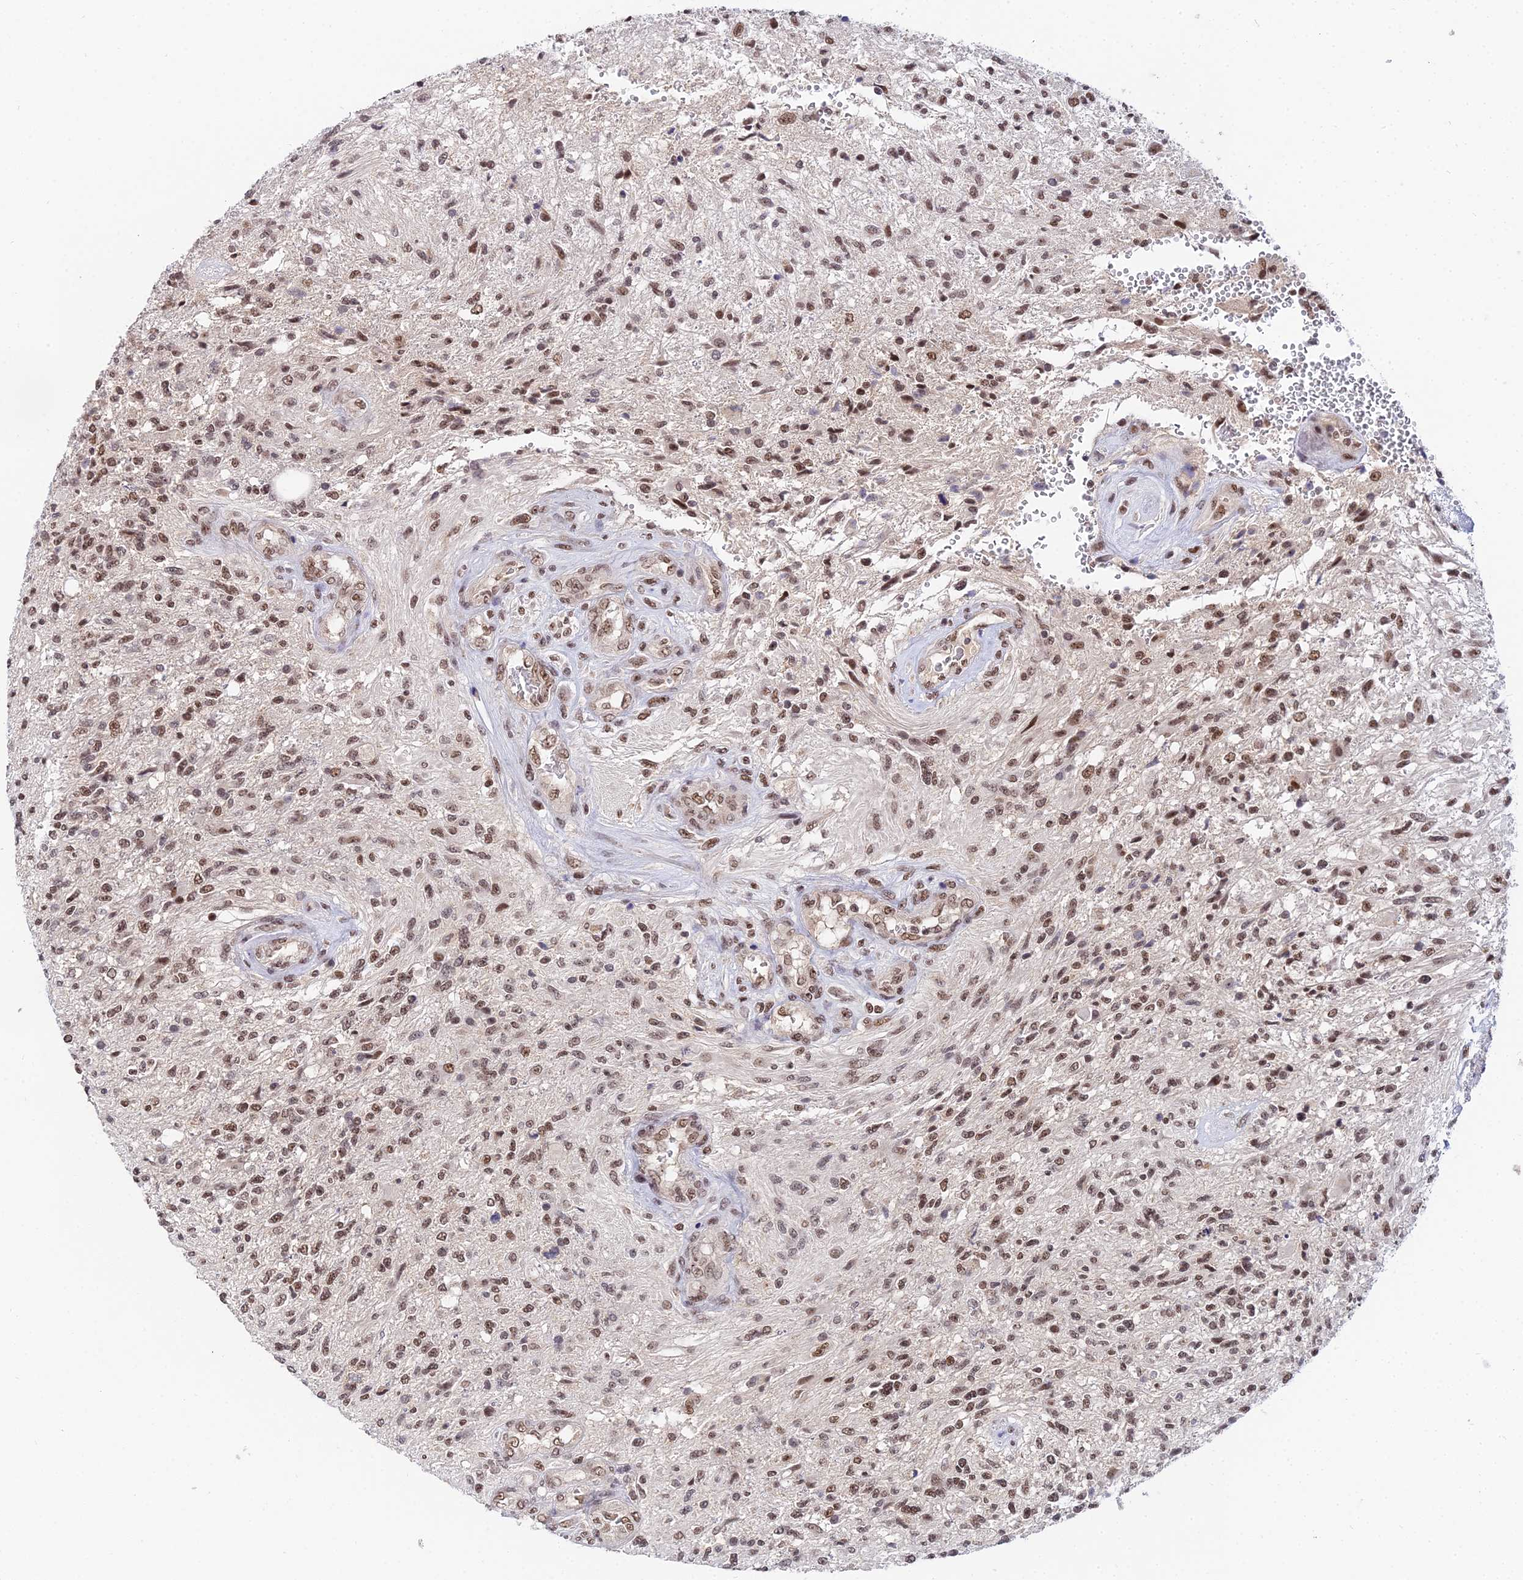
{"staining": {"intensity": "moderate", "quantity": ">75%", "location": "nuclear"}, "tissue": "glioma", "cell_type": "Tumor cells", "image_type": "cancer", "snomed": [{"axis": "morphology", "description": "Glioma, malignant, High grade"}, {"axis": "topography", "description": "Brain"}], "caption": "This image displays immunohistochemistry (IHC) staining of human malignant glioma (high-grade), with medium moderate nuclear positivity in approximately >75% of tumor cells.", "gene": "EXOSC3", "patient": {"sex": "male", "age": 56}}